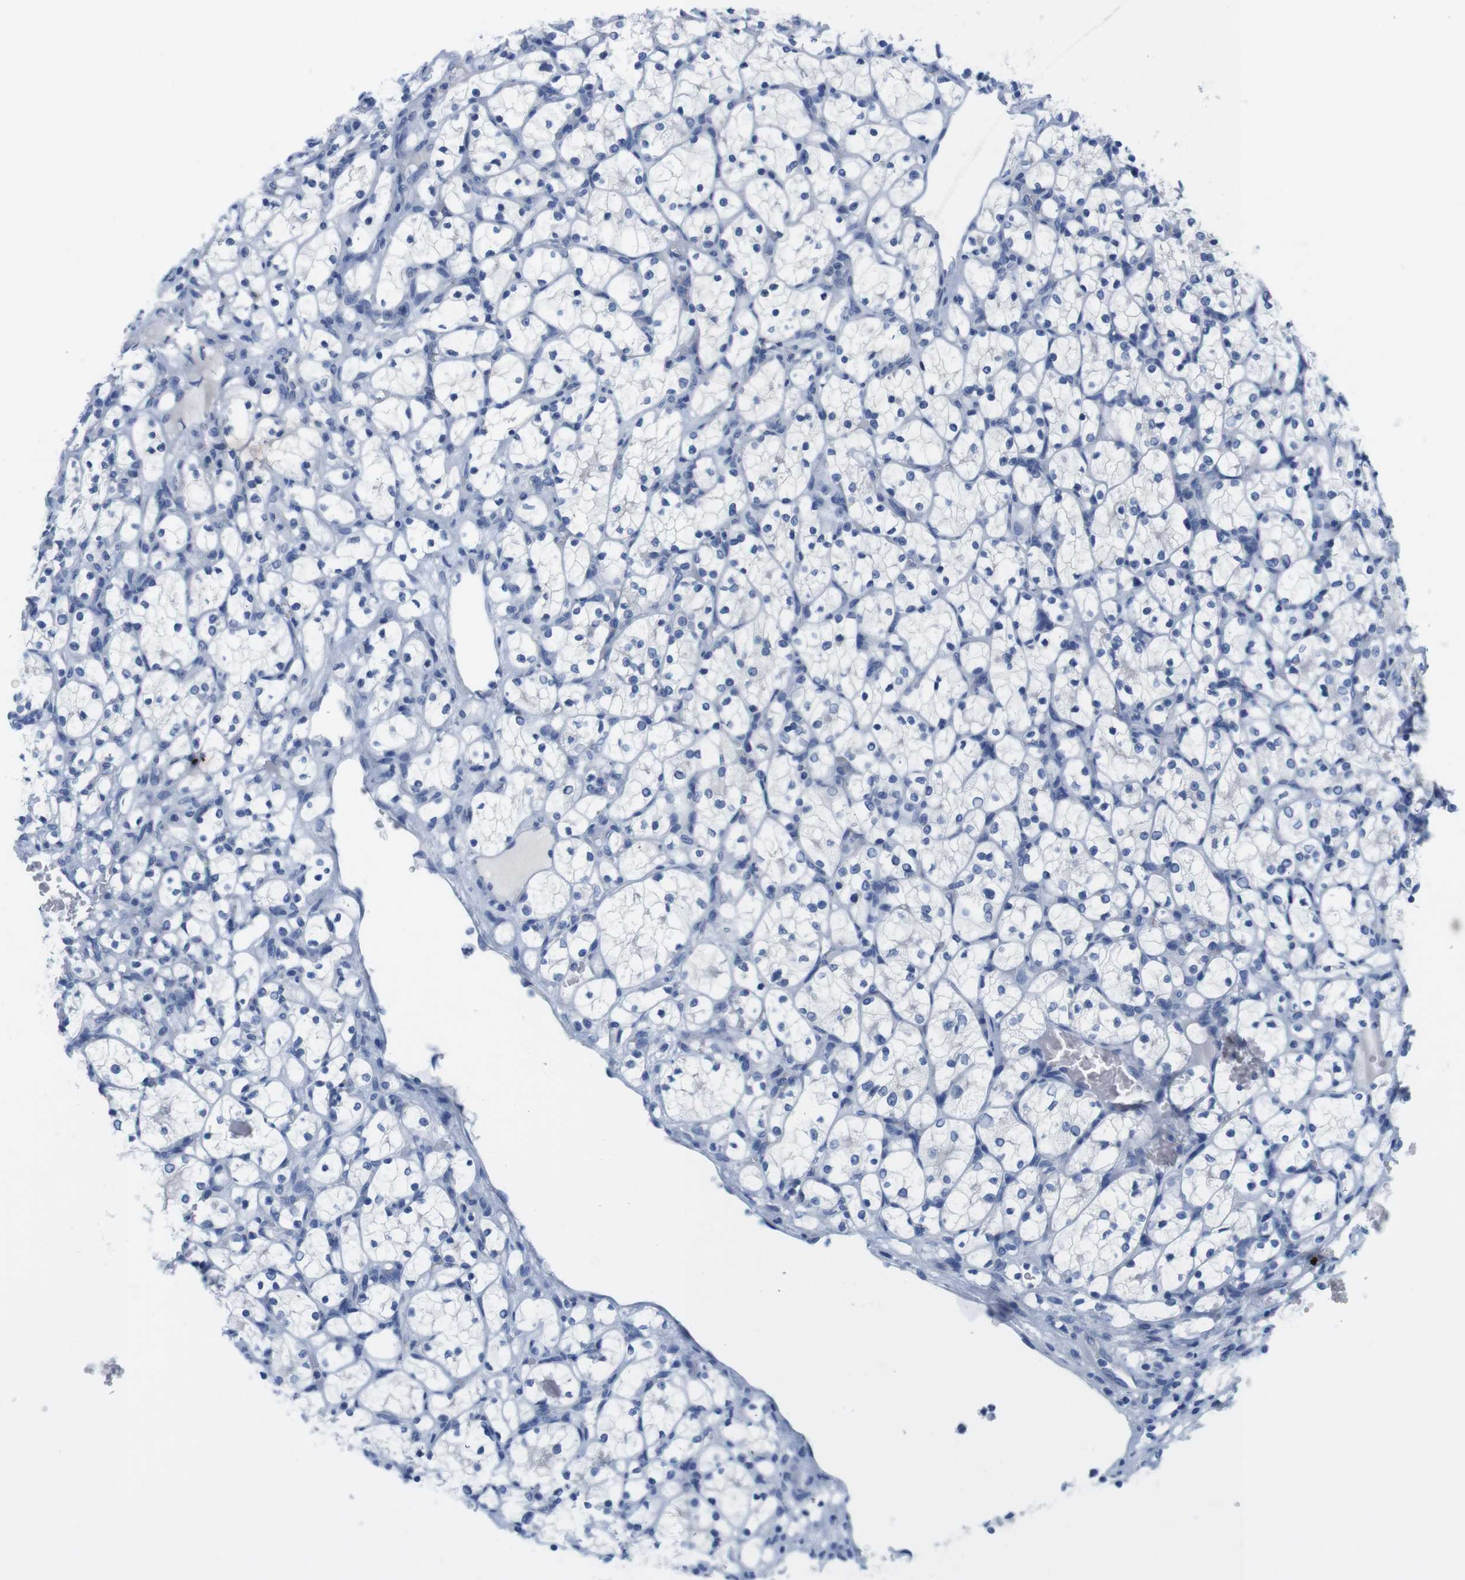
{"staining": {"intensity": "negative", "quantity": "none", "location": "none"}, "tissue": "renal cancer", "cell_type": "Tumor cells", "image_type": "cancer", "snomed": [{"axis": "morphology", "description": "Adenocarcinoma, NOS"}, {"axis": "topography", "description": "Kidney"}], "caption": "This is an immunohistochemistry (IHC) micrograph of human renal adenocarcinoma. There is no staining in tumor cells.", "gene": "MAP6", "patient": {"sex": "female", "age": 69}}